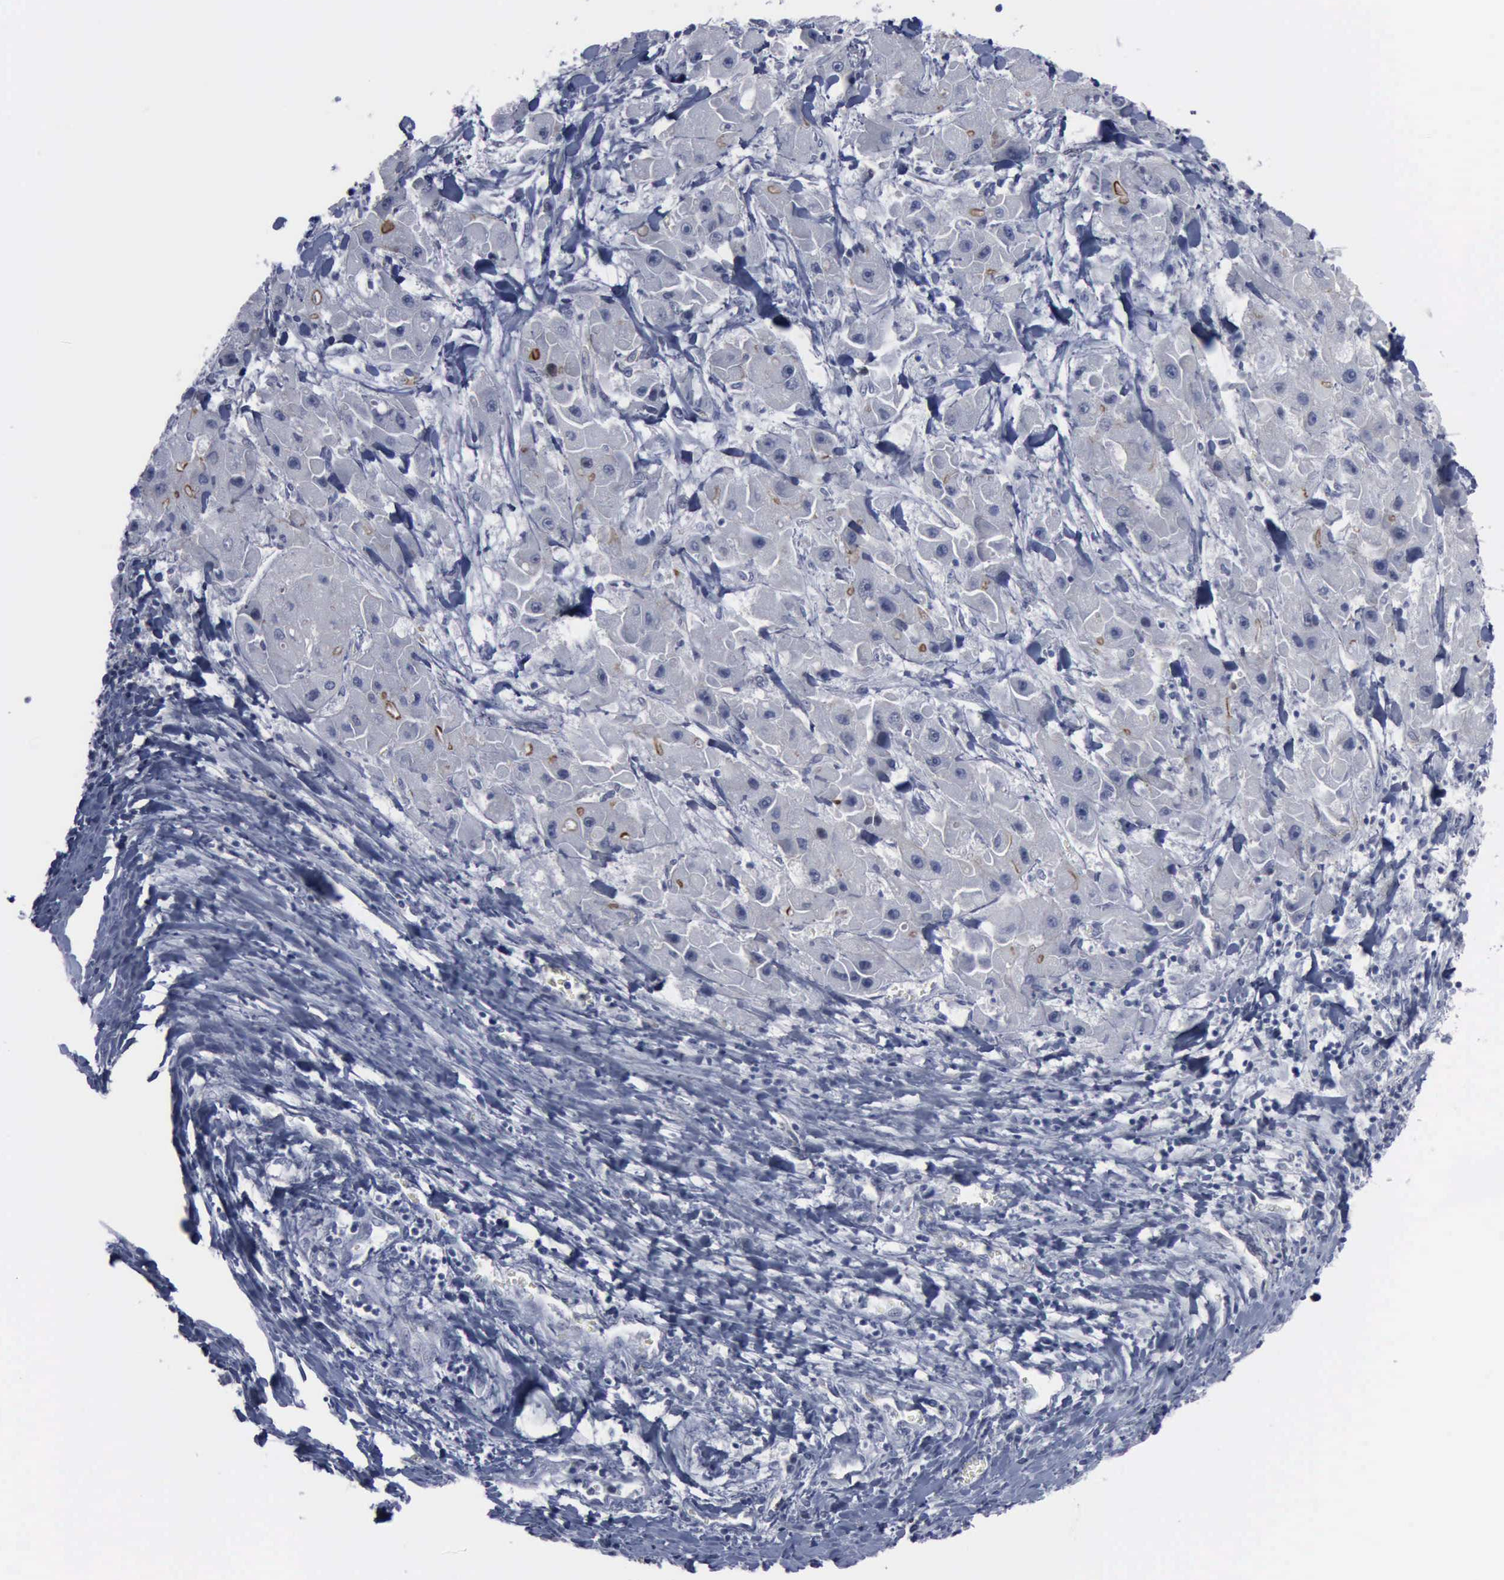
{"staining": {"intensity": "moderate", "quantity": "<25%", "location": "cytoplasmic/membranous"}, "tissue": "liver cancer", "cell_type": "Tumor cells", "image_type": "cancer", "snomed": [{"axis": "morphology", "description": "Carcinoma, Hepatocellular, NOS"}, {"axis": "topography", "description": "Liver"}], "caption": "Immunohistochemistry micrograph of neoplastic tissue: liver cancer stained using IHC reveals low levels of moderate protein expression localized specifically in the cytoplasmic/membranous of tumor cells, appearing as a cytoplasmic/membranous brown color.", "gene": "MCM5", "patient": {"sex": "male", "age": 24}}